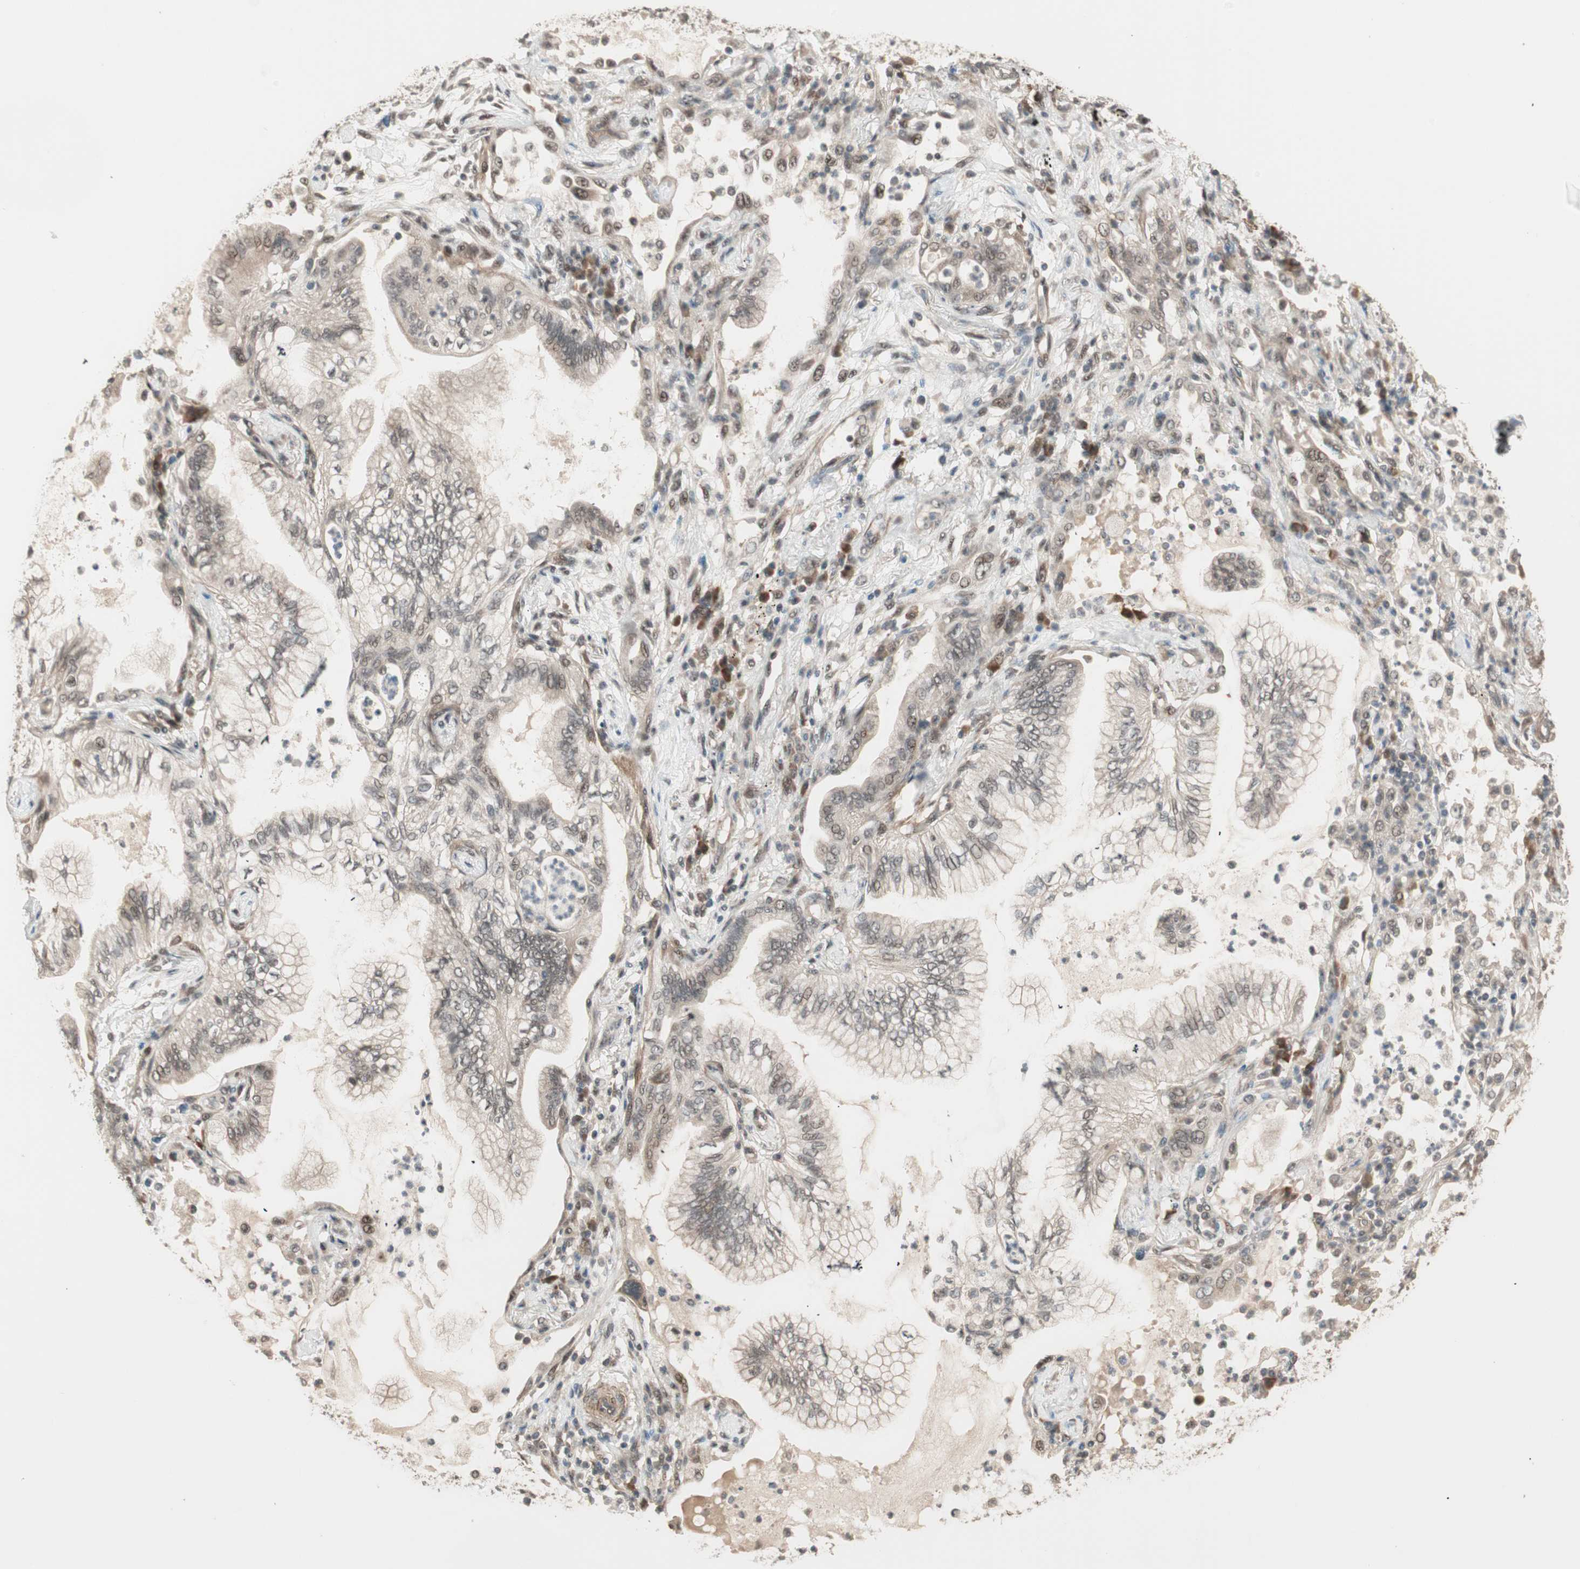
{"staining": {"intensity": "weak", "quantity": "<25%", "location": "cytoplasmic/membranous,nuclear"}, "tissue": "lung cancer", "cell_type": "Tumor cells", "image_type": "cancer", "snomed": [{"axis": "morphology", "description": "Normal tissue, NOS"}, {"axis": "morphology", "description": "Adenocarcinoma, NOS"}, {"axis": "topography", "description": "Bronchus"}, {"axis": "topography", "description": "Lung"}], "caption": "A high-resolution micrograph shows immunohistochemistry staining of lung cancer (adenocarcinoma), which displays no significant expression in tumor cells.", "gene": "ZSCAN31", "patient": {"sex": "female", "age": 70}}